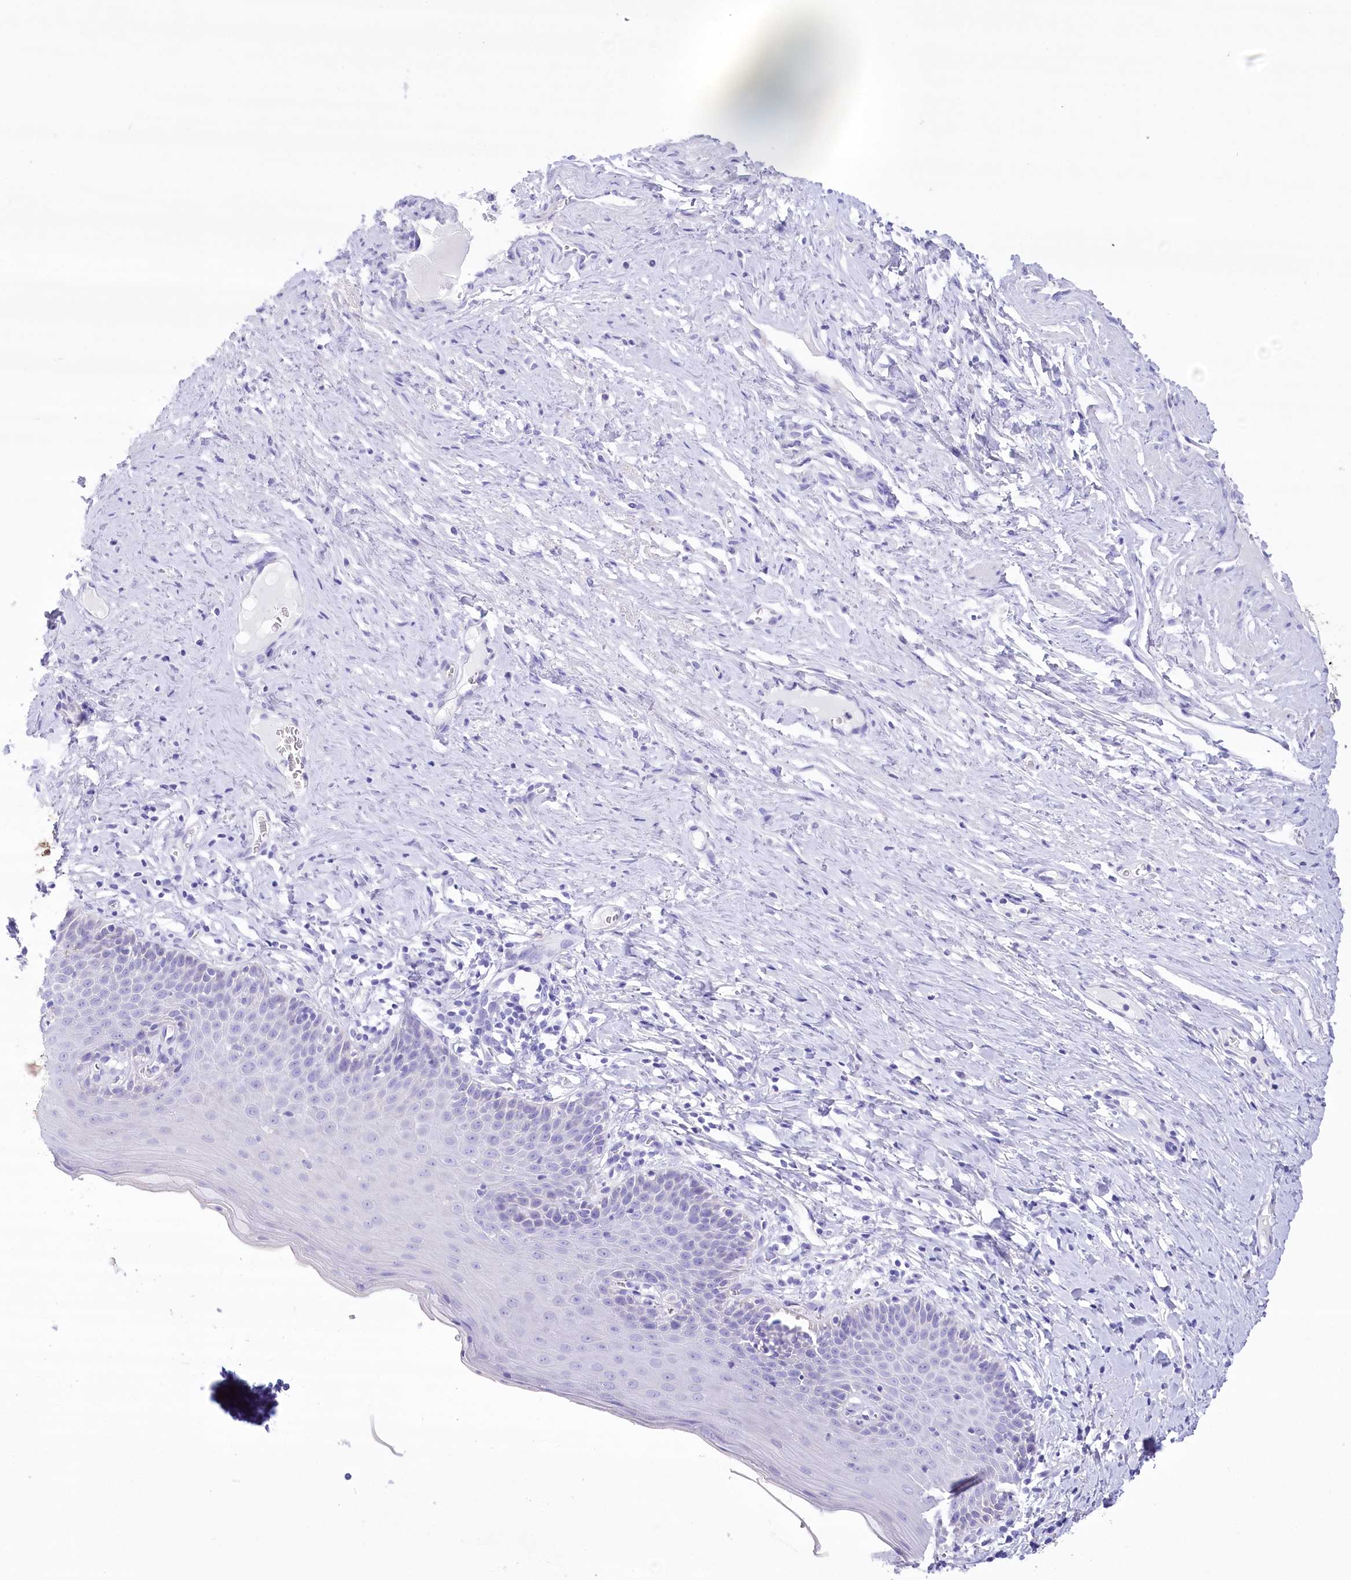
{"staining": {"intensity": "negative", "quantity": "none", "location": "none"}, "tissue": "cervix", "cell_type": "Glandular cells", "image_type": "normal", "snomed": [{"axis": "morphology", "description": "Normal tissue, NOS"}, {"axis": "topography", "description": "Cervix"}], "caption": "High magnification brightfield microscopy of benign cervix stained with DAB (brown) and counterstained with hematoxylin (blue): glandular cells show no significant expression. (Stains: DAB (3,3'-diaminobenzidine) immunohistochemistry (IHC) with hematoxylin counter stain, Microscopy: brightfield microscopy at high magnification).", "gene": "PBLD", "patient": {"sex": "female", "age": 42}}